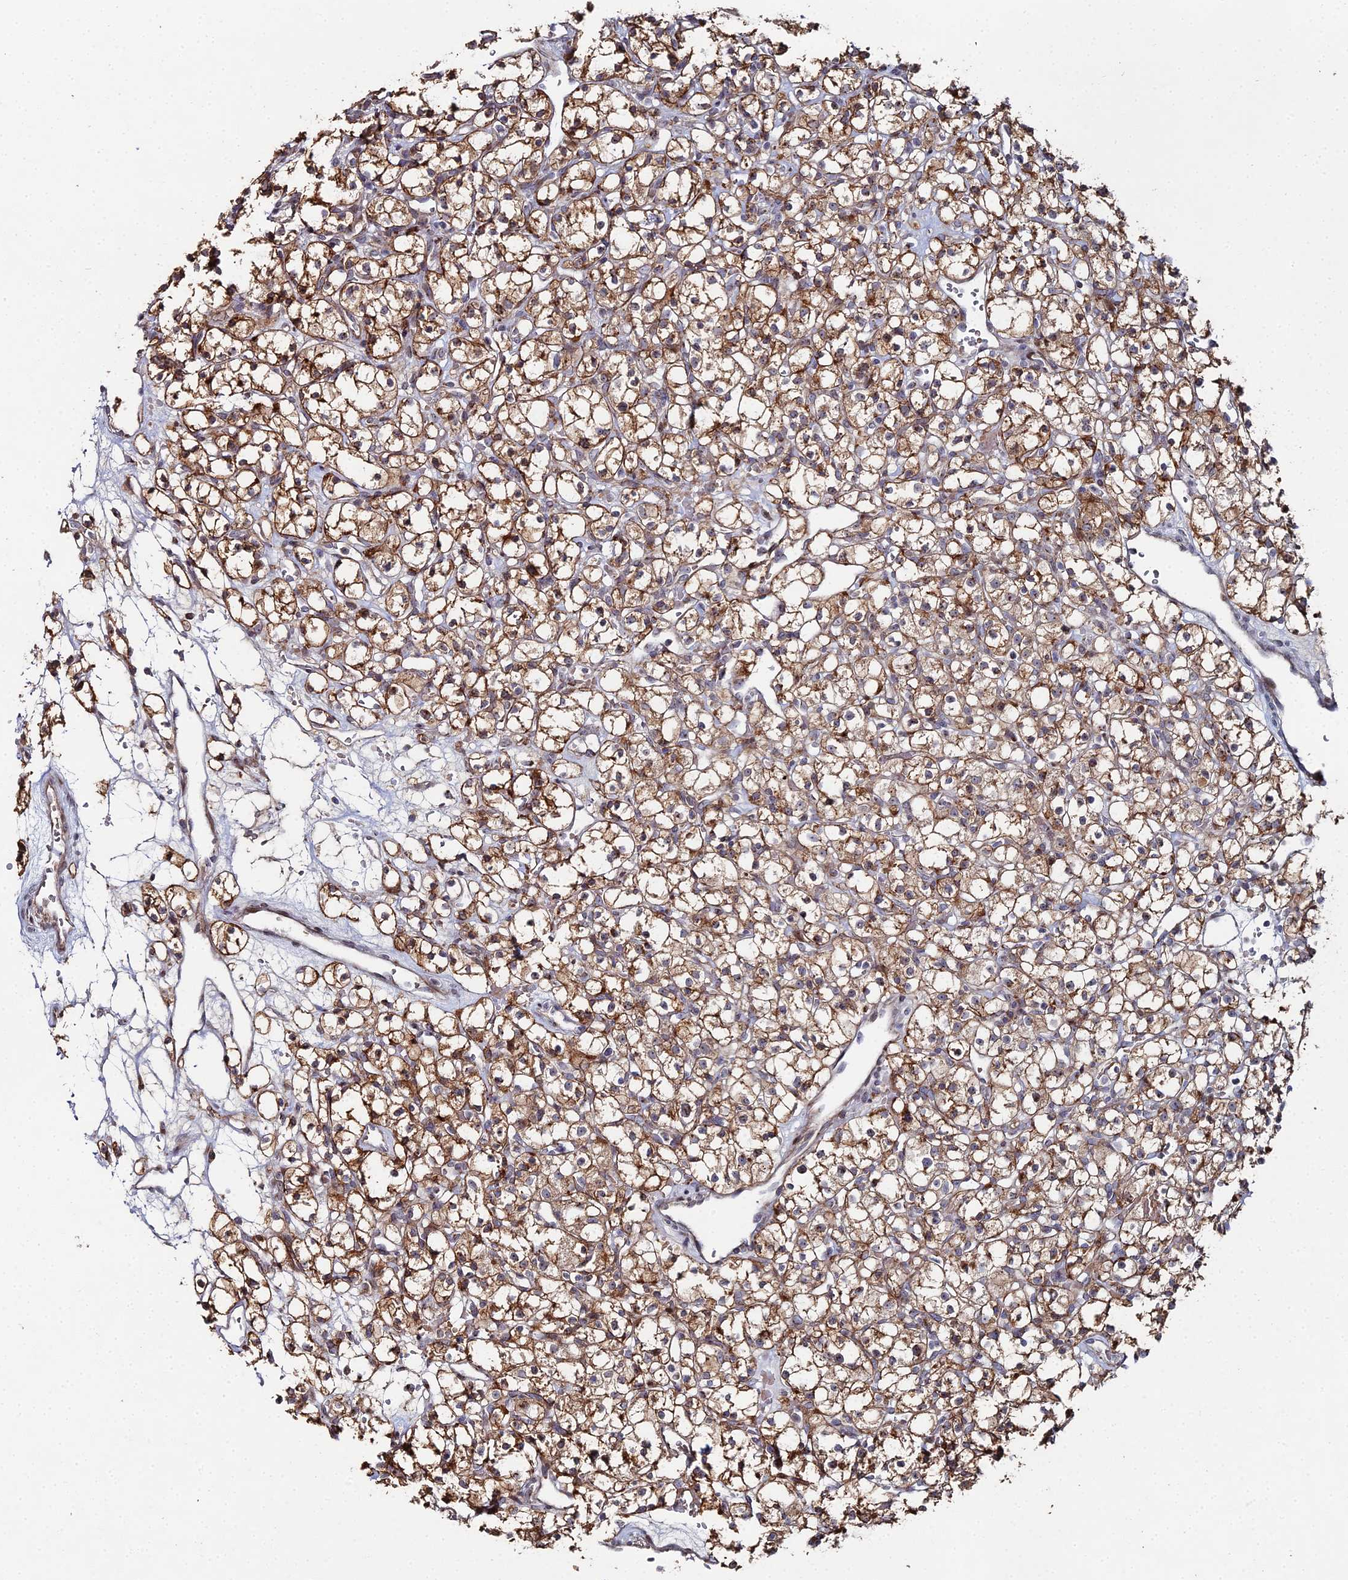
{"staining": {"intensity": "moderate", "quantity": ">75%", "location": "cytoplasmic/membranous"}, "tissue": "renal cancer", "cell_type": "Tumor cells", "image_type": "cancer", "snomed": [{"axis": "morphology", "description": "Adenocarcinoma, NOS"}, {"axis": "topography", "description": "Kidney"}], "caption": "Immunohistochemistry histopathology image of neoplastic tissue: renal adenocarcinoma stained using immunohistochemistry displays medium levels of moderate protein expression localized specifically in the cytoplasmic/membranous of tumor cells, appearing as a cytoplasmic/membranous brown color.", "gene": "SGMS1", "patient": {"sex": "female", "age": 59}}